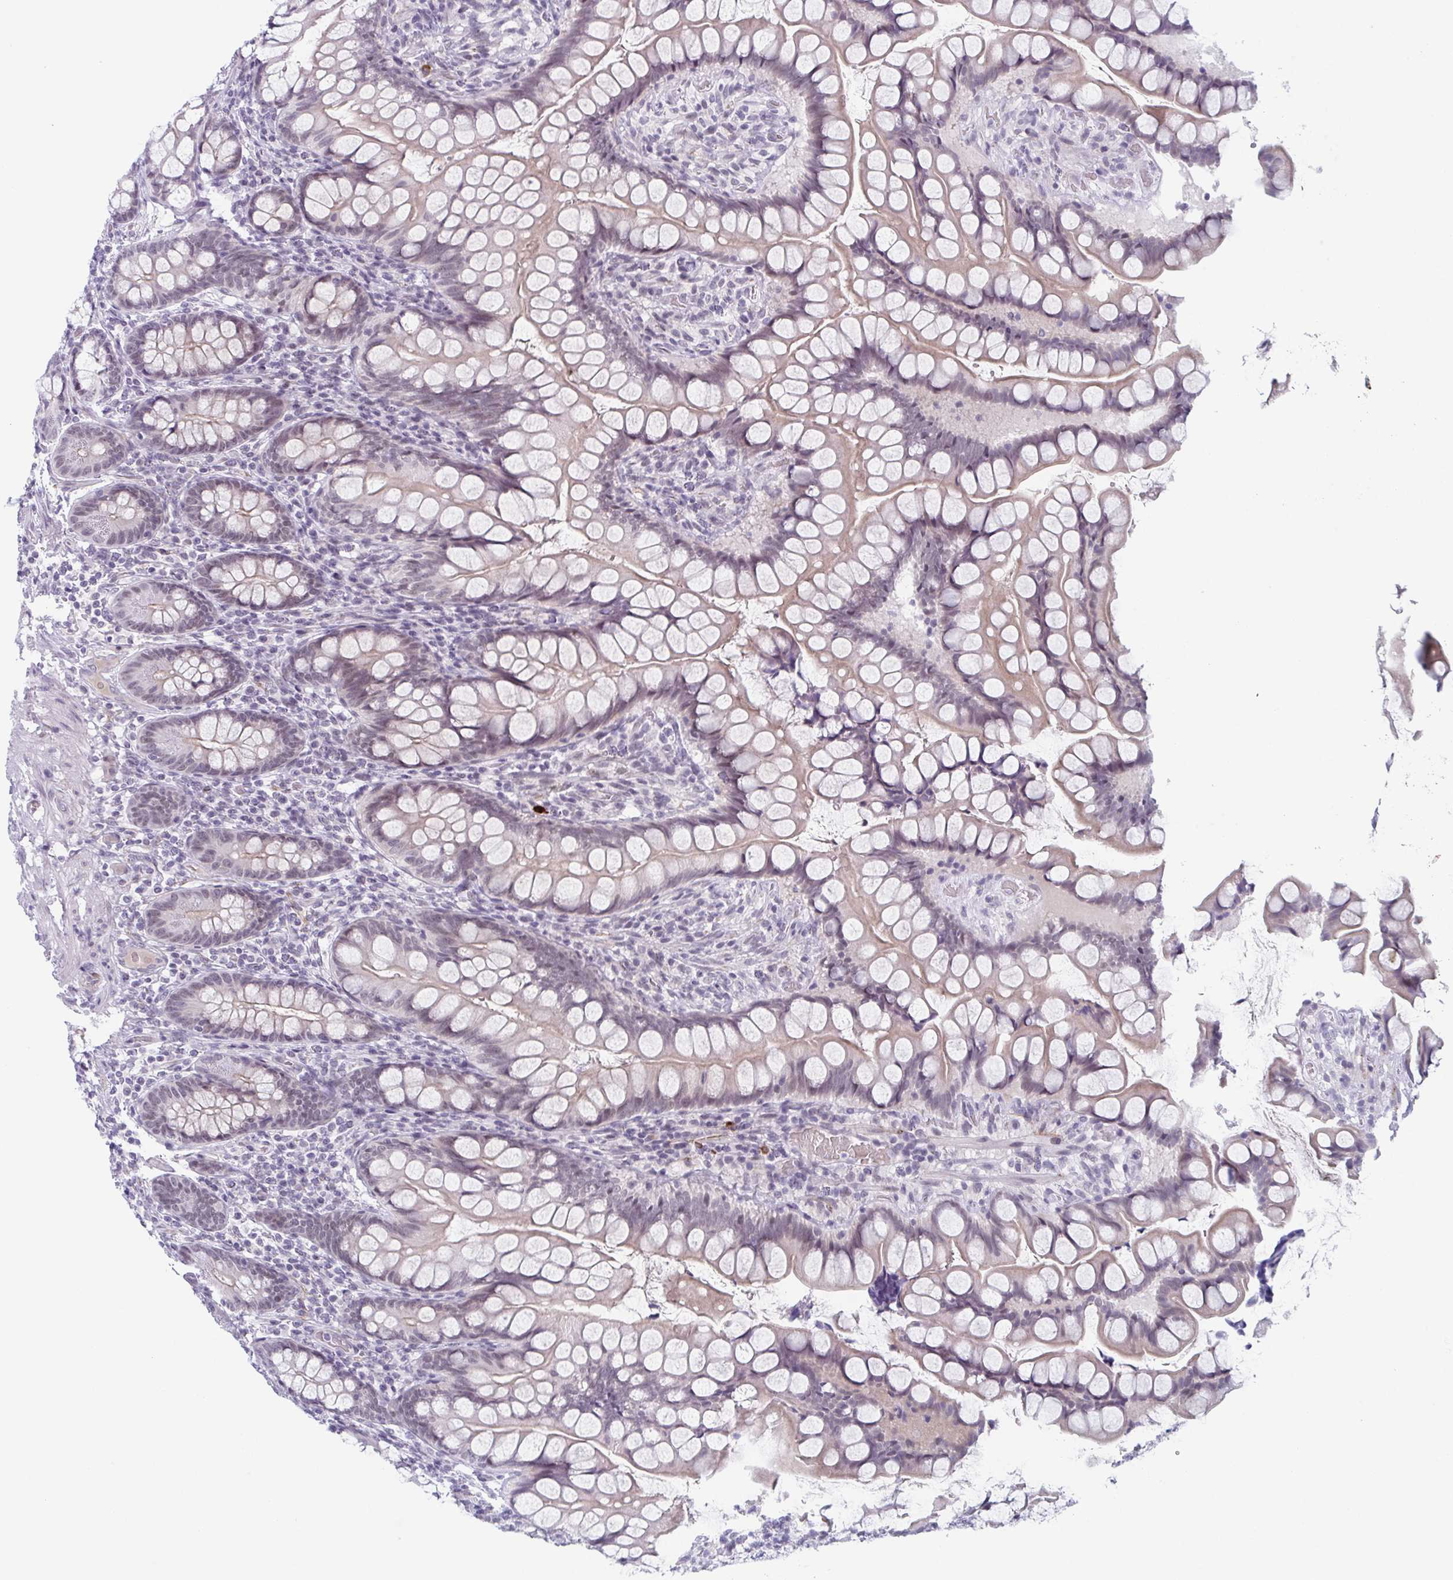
{"staining": {"intensity": "negative", "quantity": "none", "location": "none"}, "tissue": "small intestine", "cell_type": "Glandular cells", "image_type": "normal", "snomed": [{"axis": "morphology", "description": "Normal tissue, NOS"}, {"axis": "topography", "description": "Small intestine"}], "caption": "The micrograph shows no staining of glandular cells in unremarkable small intestine. The staining was performed using DAB to visualize the protein expression in brown, while the nuclei were stained in blue with hematoxylin (Magnification: 20x).", "gene": "ZFP64", "patient": {"sex": "male", "age": 70}}